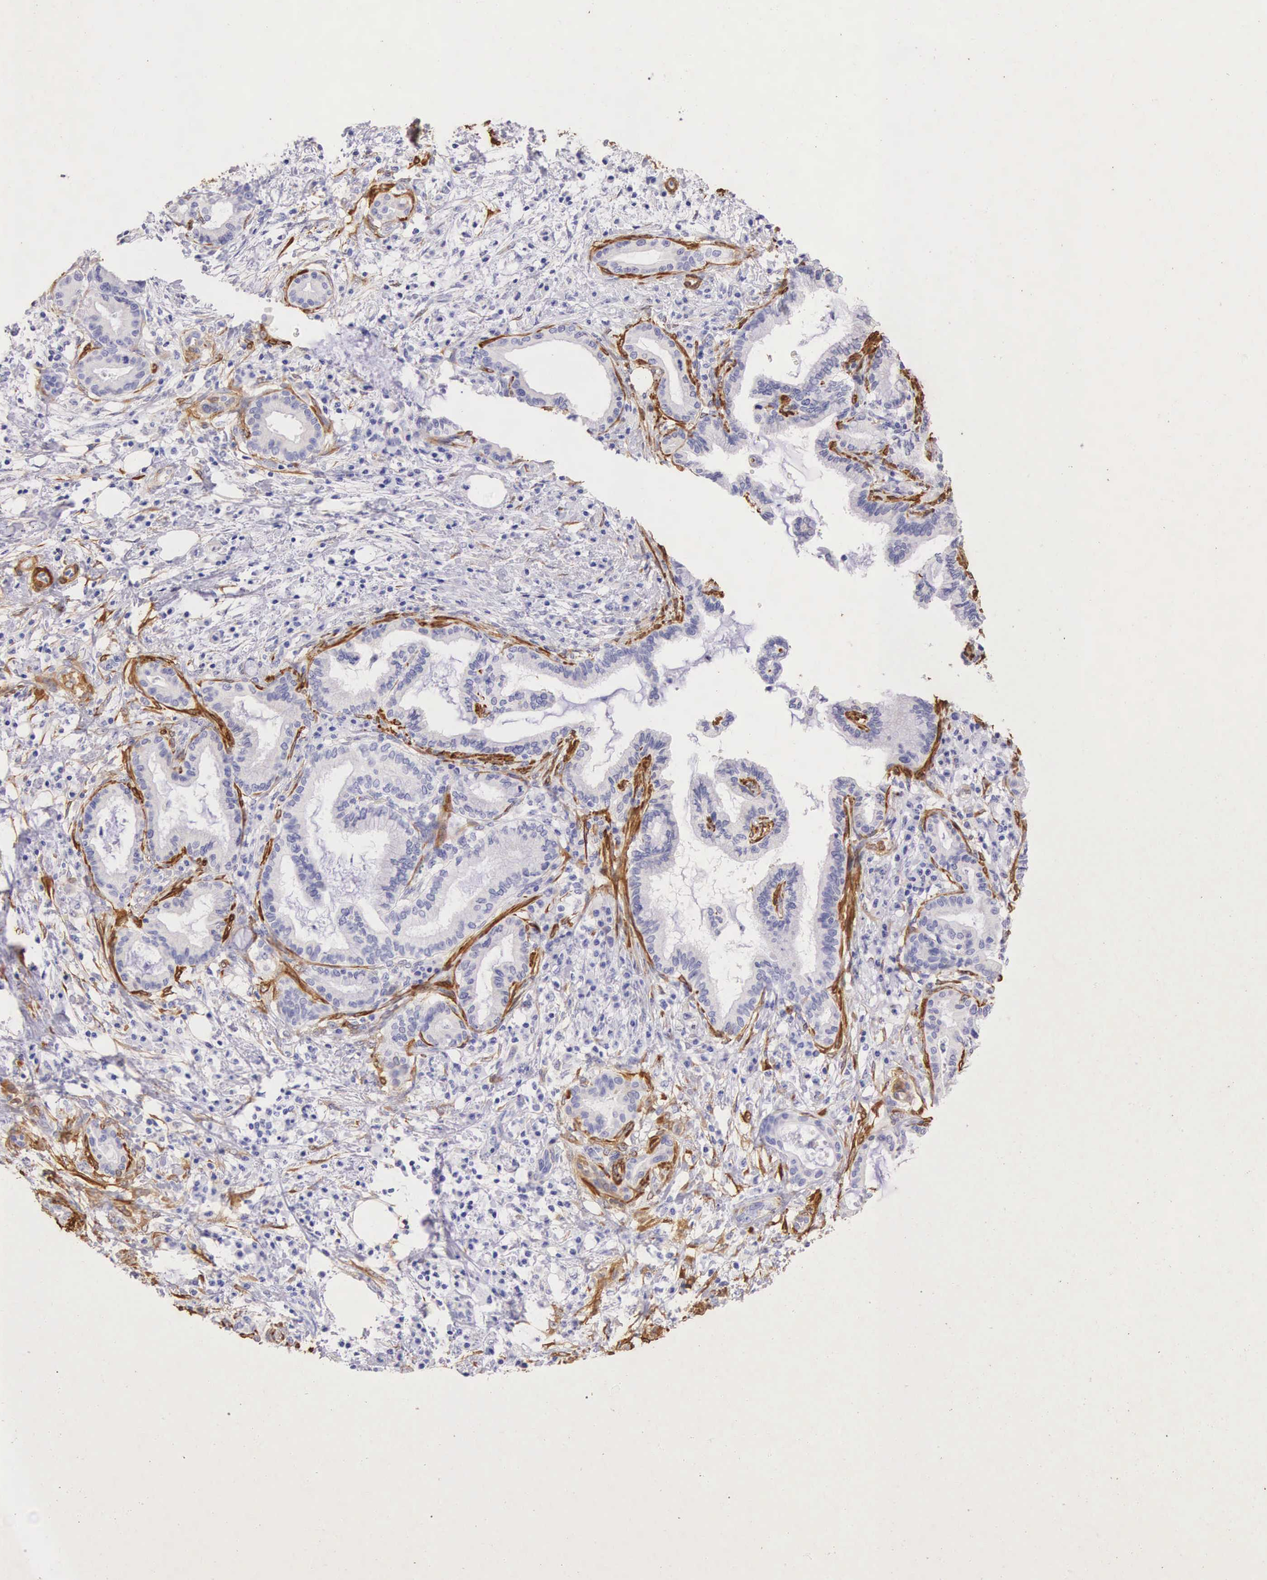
{"staining": {"intensity": "negative", "quantity": "none", "location": "none"}, "tissue": "pancreatic cancer", "cell_type": "Tumor cells", "image_type": "cancer", "snomed": [{"axis": "morphology", "description": "Adenocarcinoma, NOS"}, {"axis": "topography", "description": "Pancreas"}], "caption": "IHC histopathology image of human pancreatic cancer stained for a protein (brown), which reveals no staining in tumor cells.", "gene": "CNN1", "patient": {"sex": "female", "age": 64}}